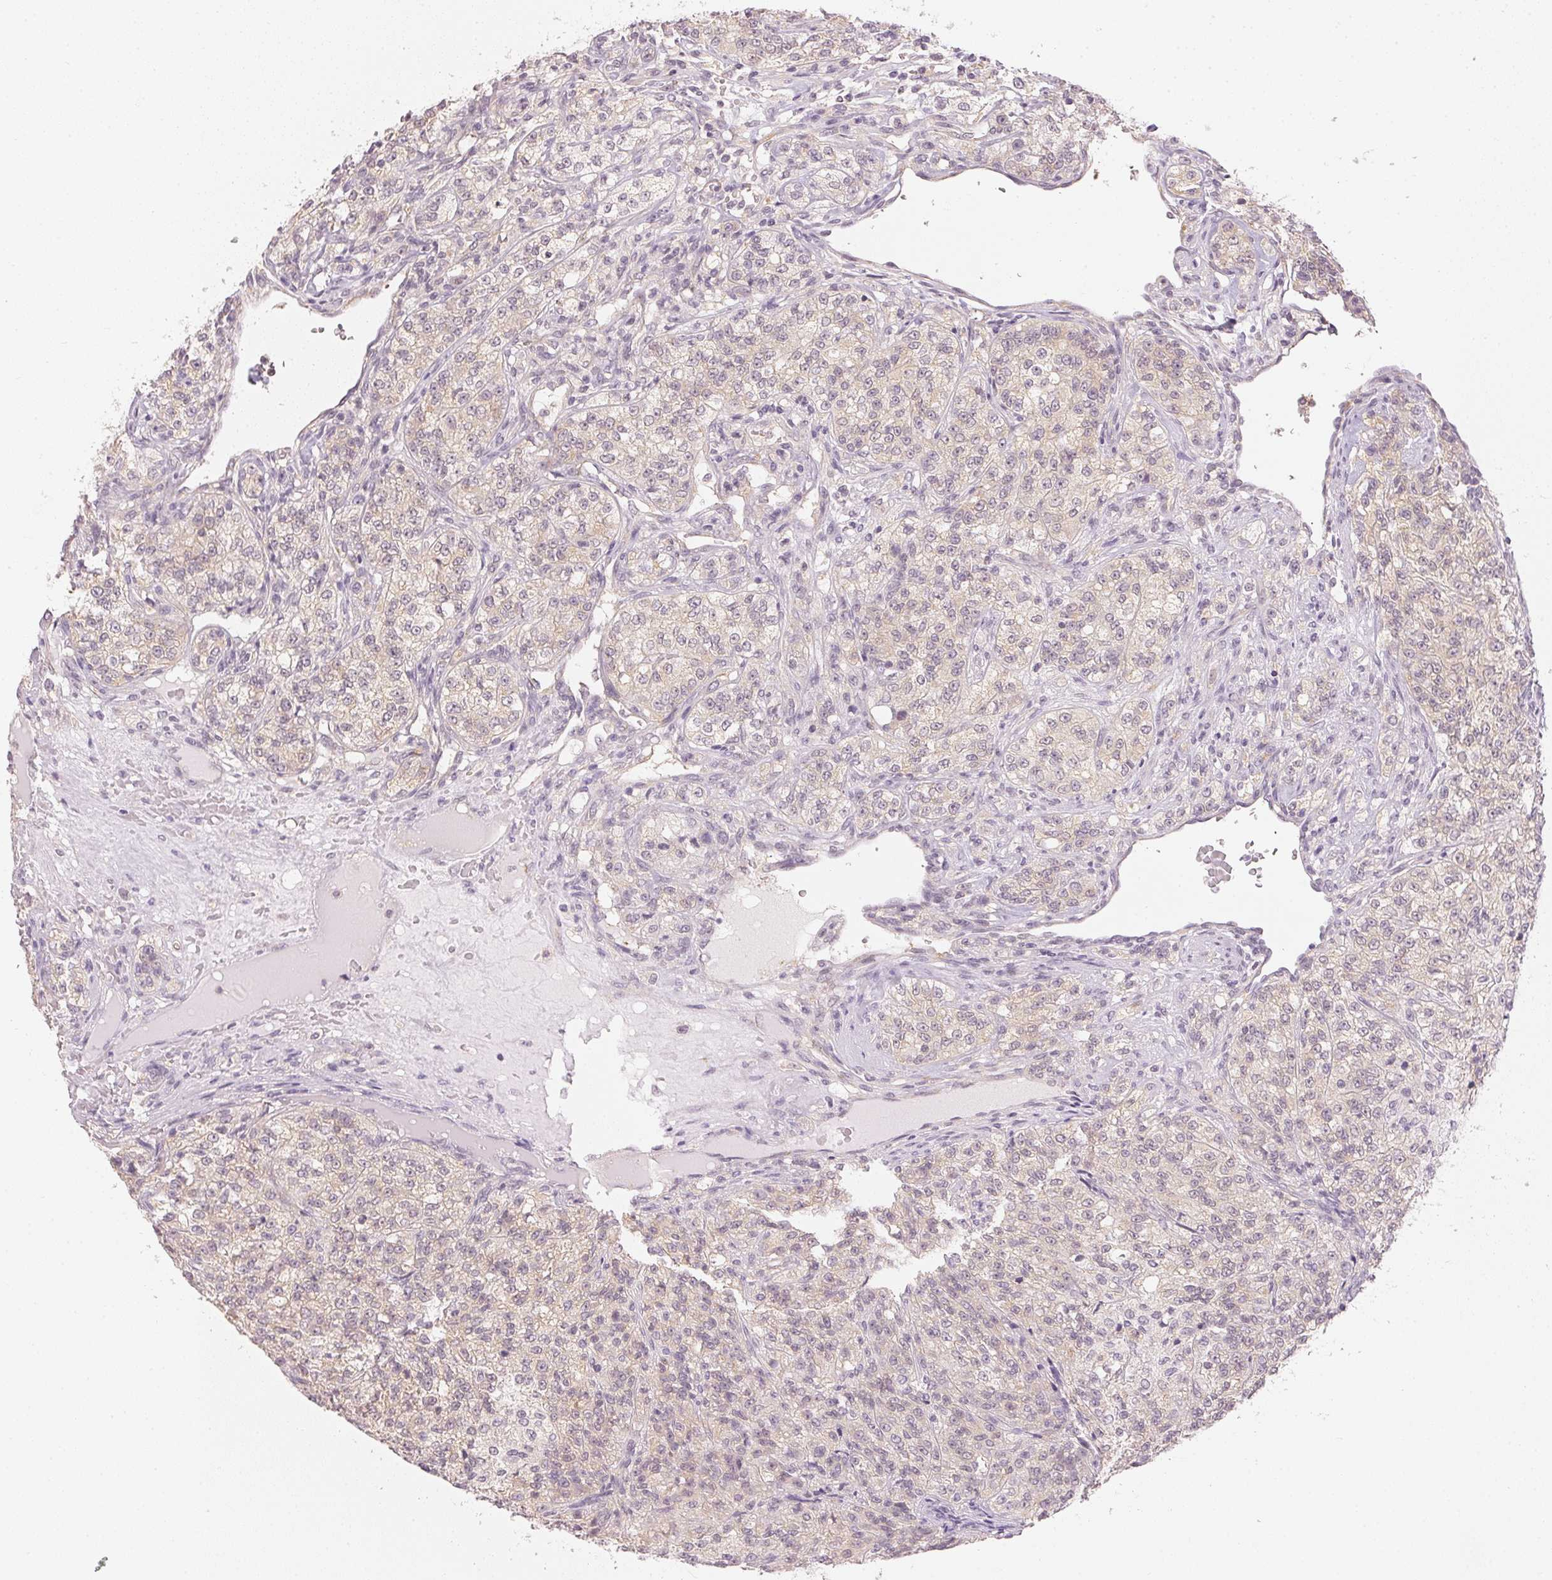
{"staining": {"intensity": "weak", "quantity": "<25%", "location": "cytoplasmic/membranous"}, "tissue": "renal cancer", "cell_type": "Tumor cells", "image_type": "cancer", "snomed": [{"axis": "morphology", "description": "Adenocarcinoma, NOS"}, {"axis": "topography", "description": "Kidney"}], "caption": "Image shows no significant protein positivity in tumor cells of renal cancer.", "gene": "KPRP", "patient": {"sex": "female", "age": 63}}